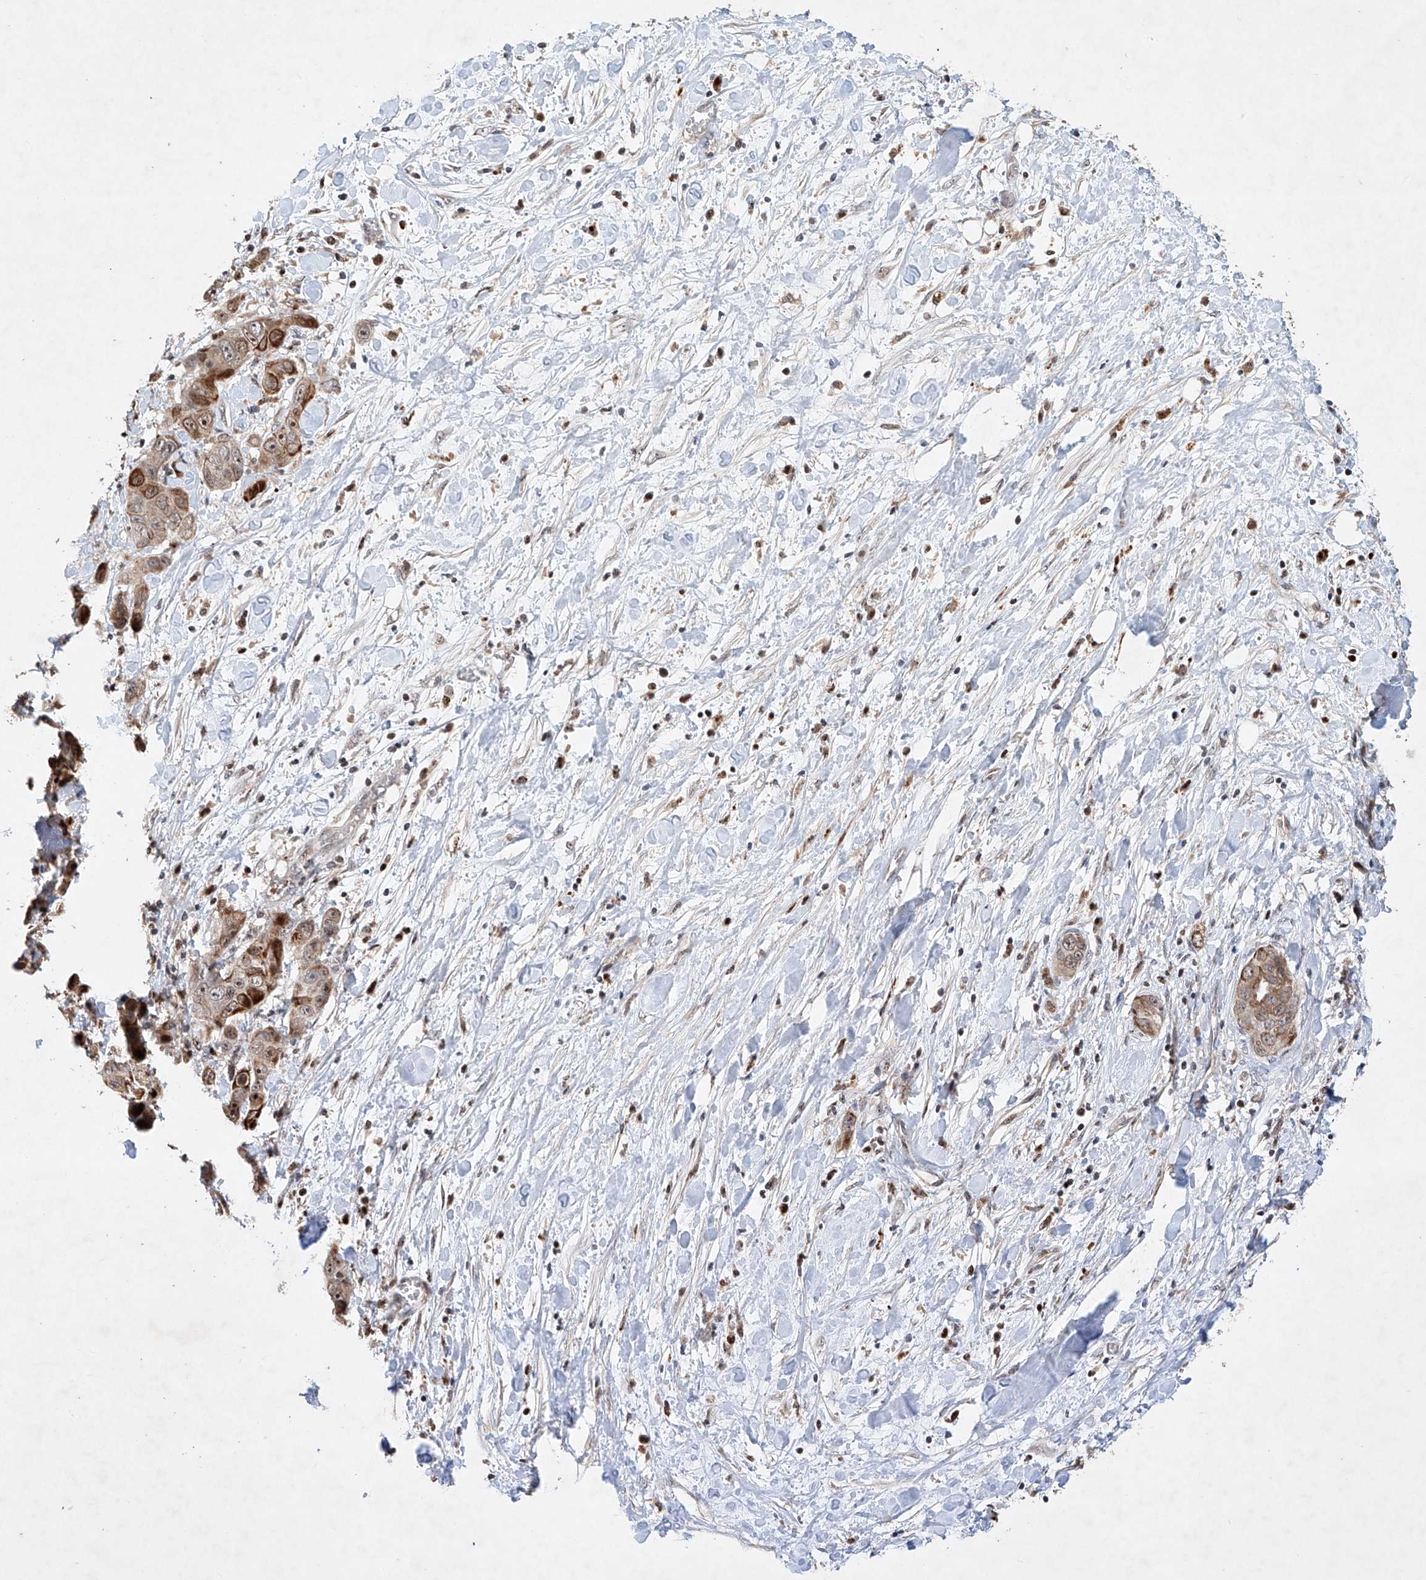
{"staining": {"intensity": "strong", "quantity": "<25%", "location": "cytoplasmic/membranous"}, "tissue": "liver cancer", "cell_type": "Tumor cells", "image_type": "cancer", "snomed": [{"axis": "morphology", "description": "Cholangiocarcinoma"}, {"axis": "topography", "description": "Liver"}], "caption": "Tumor cells reveal medium levels of strong cytoplasmic/membranous staining in about <25% of cells in human liver cholangiocarcinoma.", "gene": "AFG1L", "patient": {"sex": "female", "age": 52}}